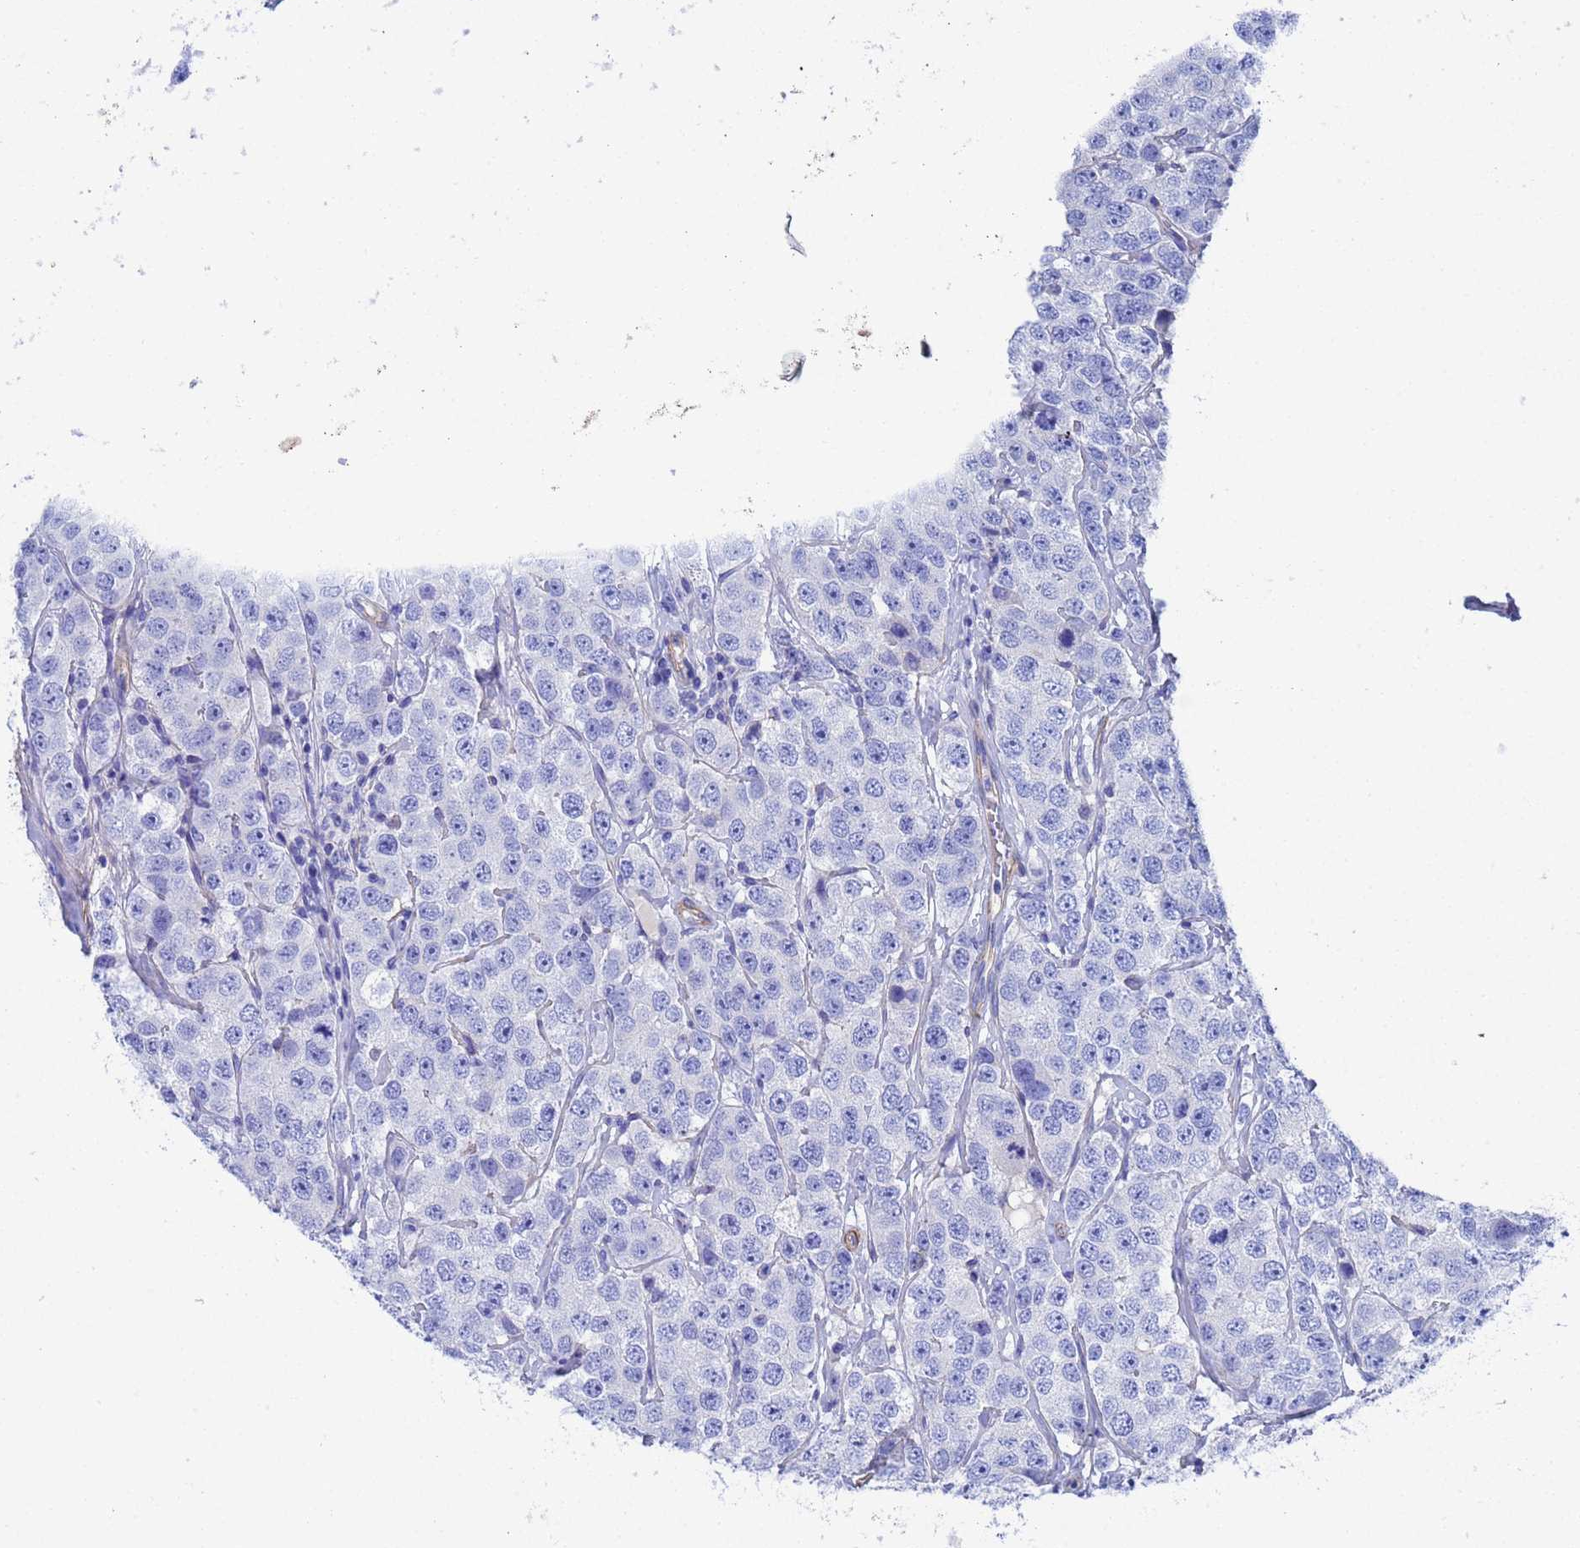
{"staining": {"intensity": "negative", "quantity": "none", "location": "none"}, "tissue": "testis cancer", "cell_type": "Tumor cells", "image_type": "cancer", "snomed": [{"axis": "morphology", "description": "Seminoma, NOS"}, {"axis": "topography", "description": "Testis"}], "caption": "Immunohistochemical staining of seminoma (testis) exhibits no significant expression in tumor cells.", "gene": "CST4", "patient": {"sex": "male", "age": 28}}